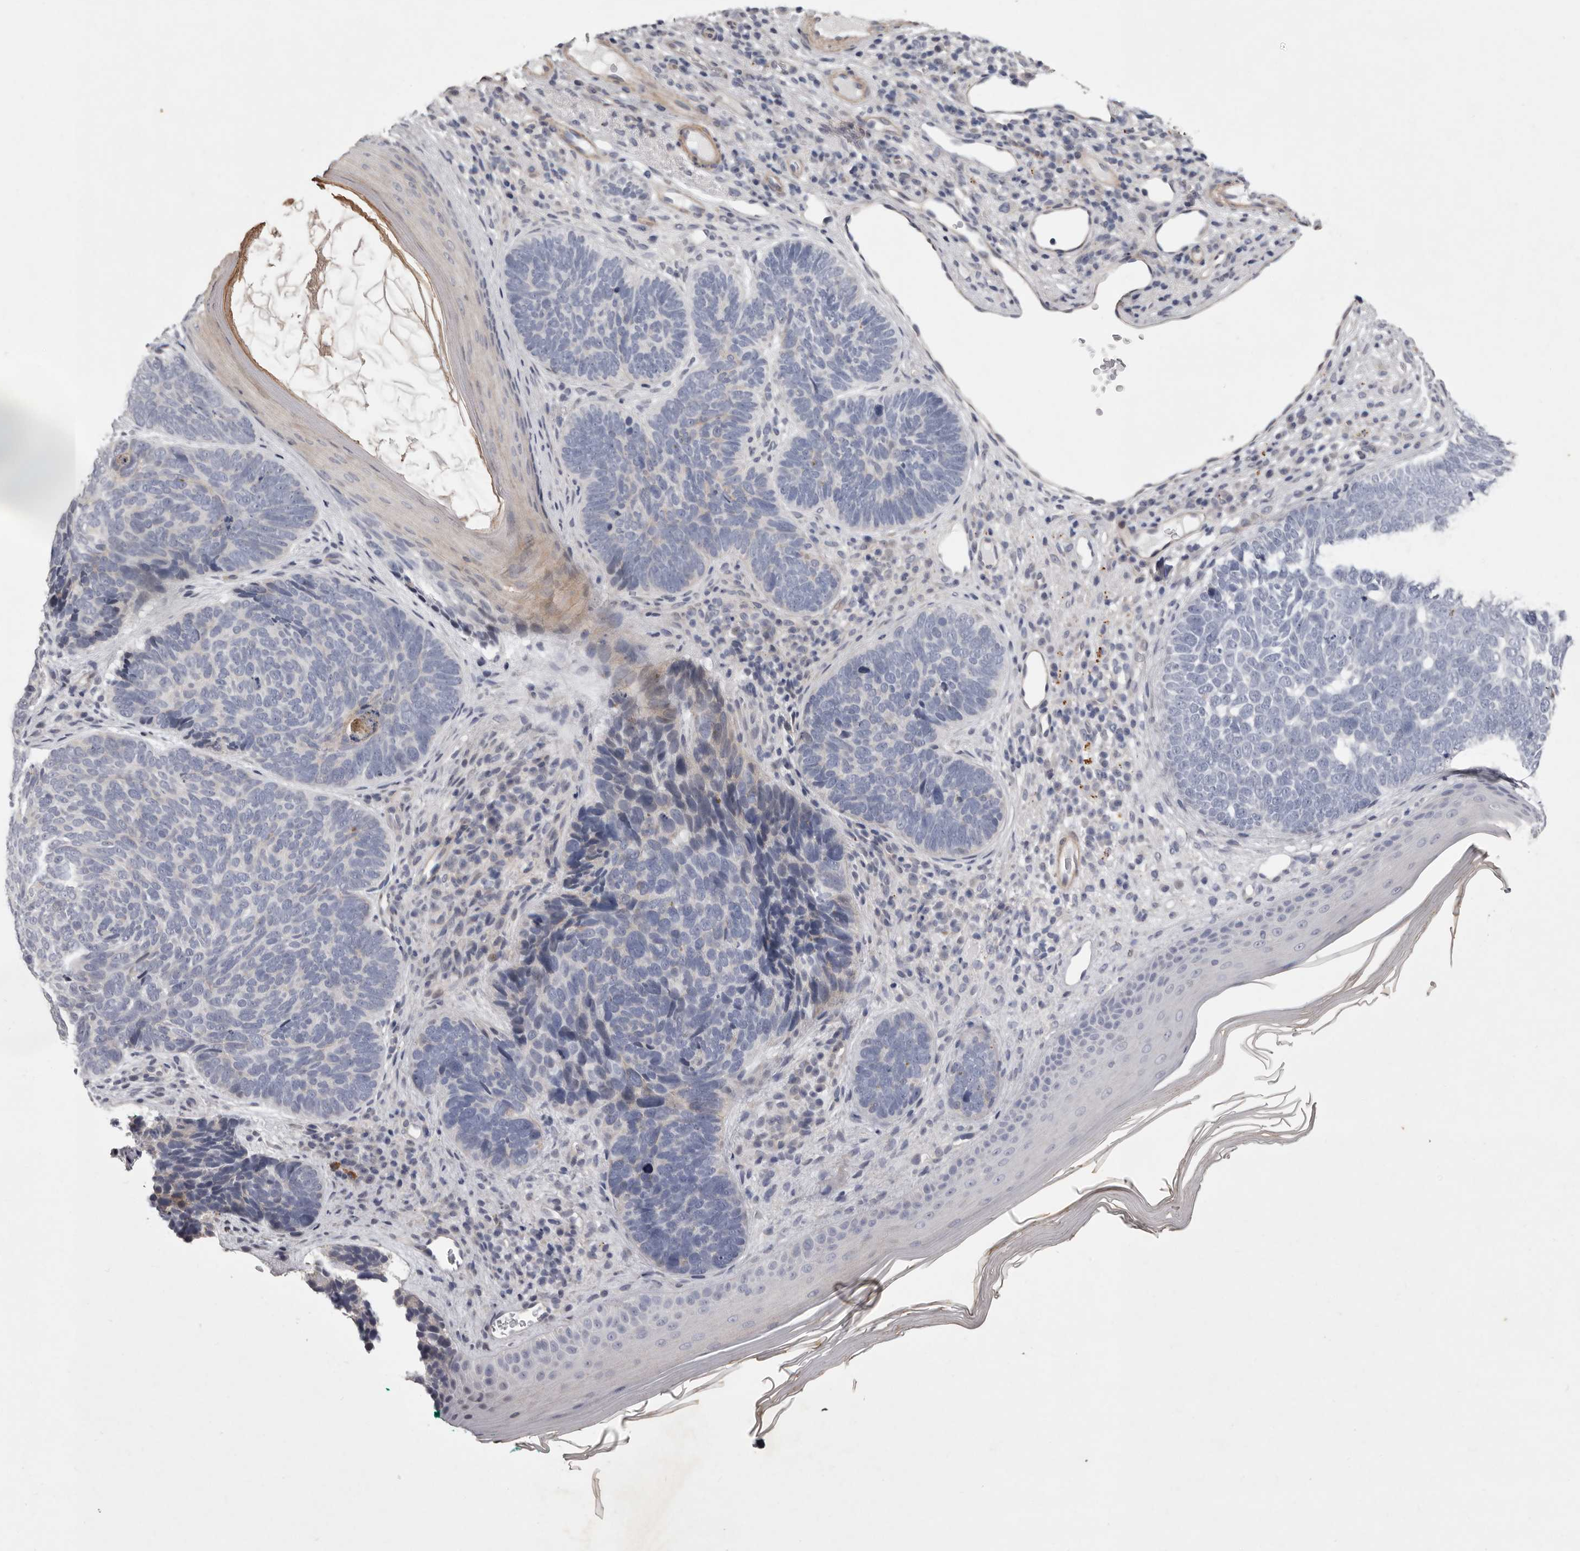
{"staining": {"intensity": "negative", "quantity": "none", "location": "none"}, "tissue": "skin cancer", "cell_type": "Tumor cells", "image_type": "cancer", "snomed": [{"axis": "morphology", "description": "Basal cell carcinoma"}, {"axis": "topography", "description": "Skin"}], "caption": "A photomicrograph of skin basal cell carcinoma stained for a protein demonstrates no brown staining in tumor cells. (Stains: DAB immunohistochemistry (IHC) with hematoxylin counter stain, Microscopy: brightfield microscopy at high magnification).", "gene": "NKAIN4", "patient": {"sex": "female", "age": 85}}